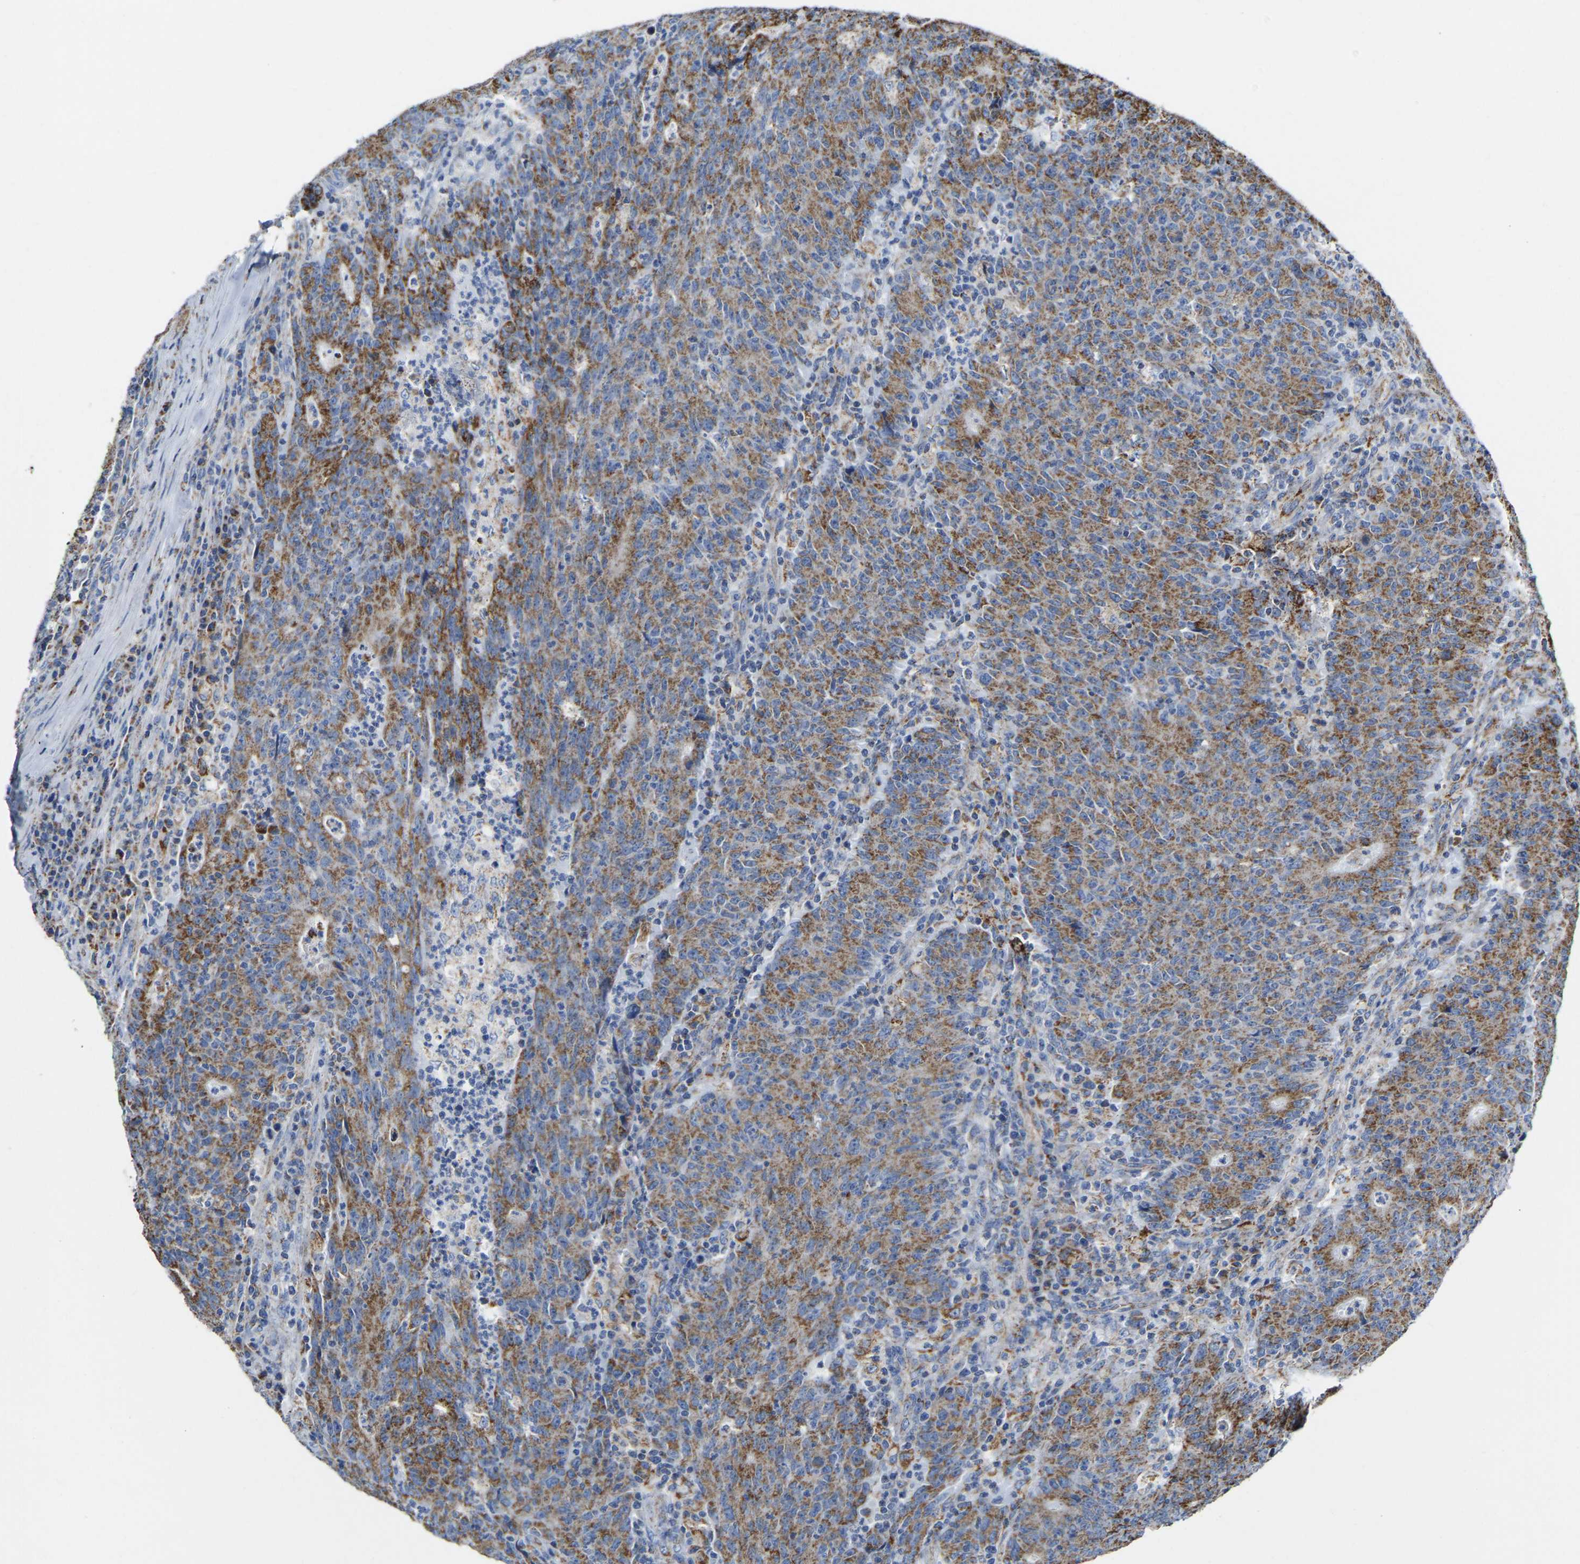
{"staining": {"intensity": "weak", "quantity": ">75%", "location": "cytoplasmic/membranous"}, "tissue": "colorectal cancer", "cell_type": "Tumor cells", "image_type": "cancer", "snomed": [{"axis": "morphology", "description": "Adenocarcinoma, NOS"}, {"axis": "topography", "description": "Colon"}], "caption": "Immunohistochemistry (DAB) staining of human adenocarcinoma (colorectal) demonstrates weak cytoplasmic/membranous protein expression in about >75% of tumor cells.", "gene": "HIBADH", "patient": {"sex": "female", "age": 75}}